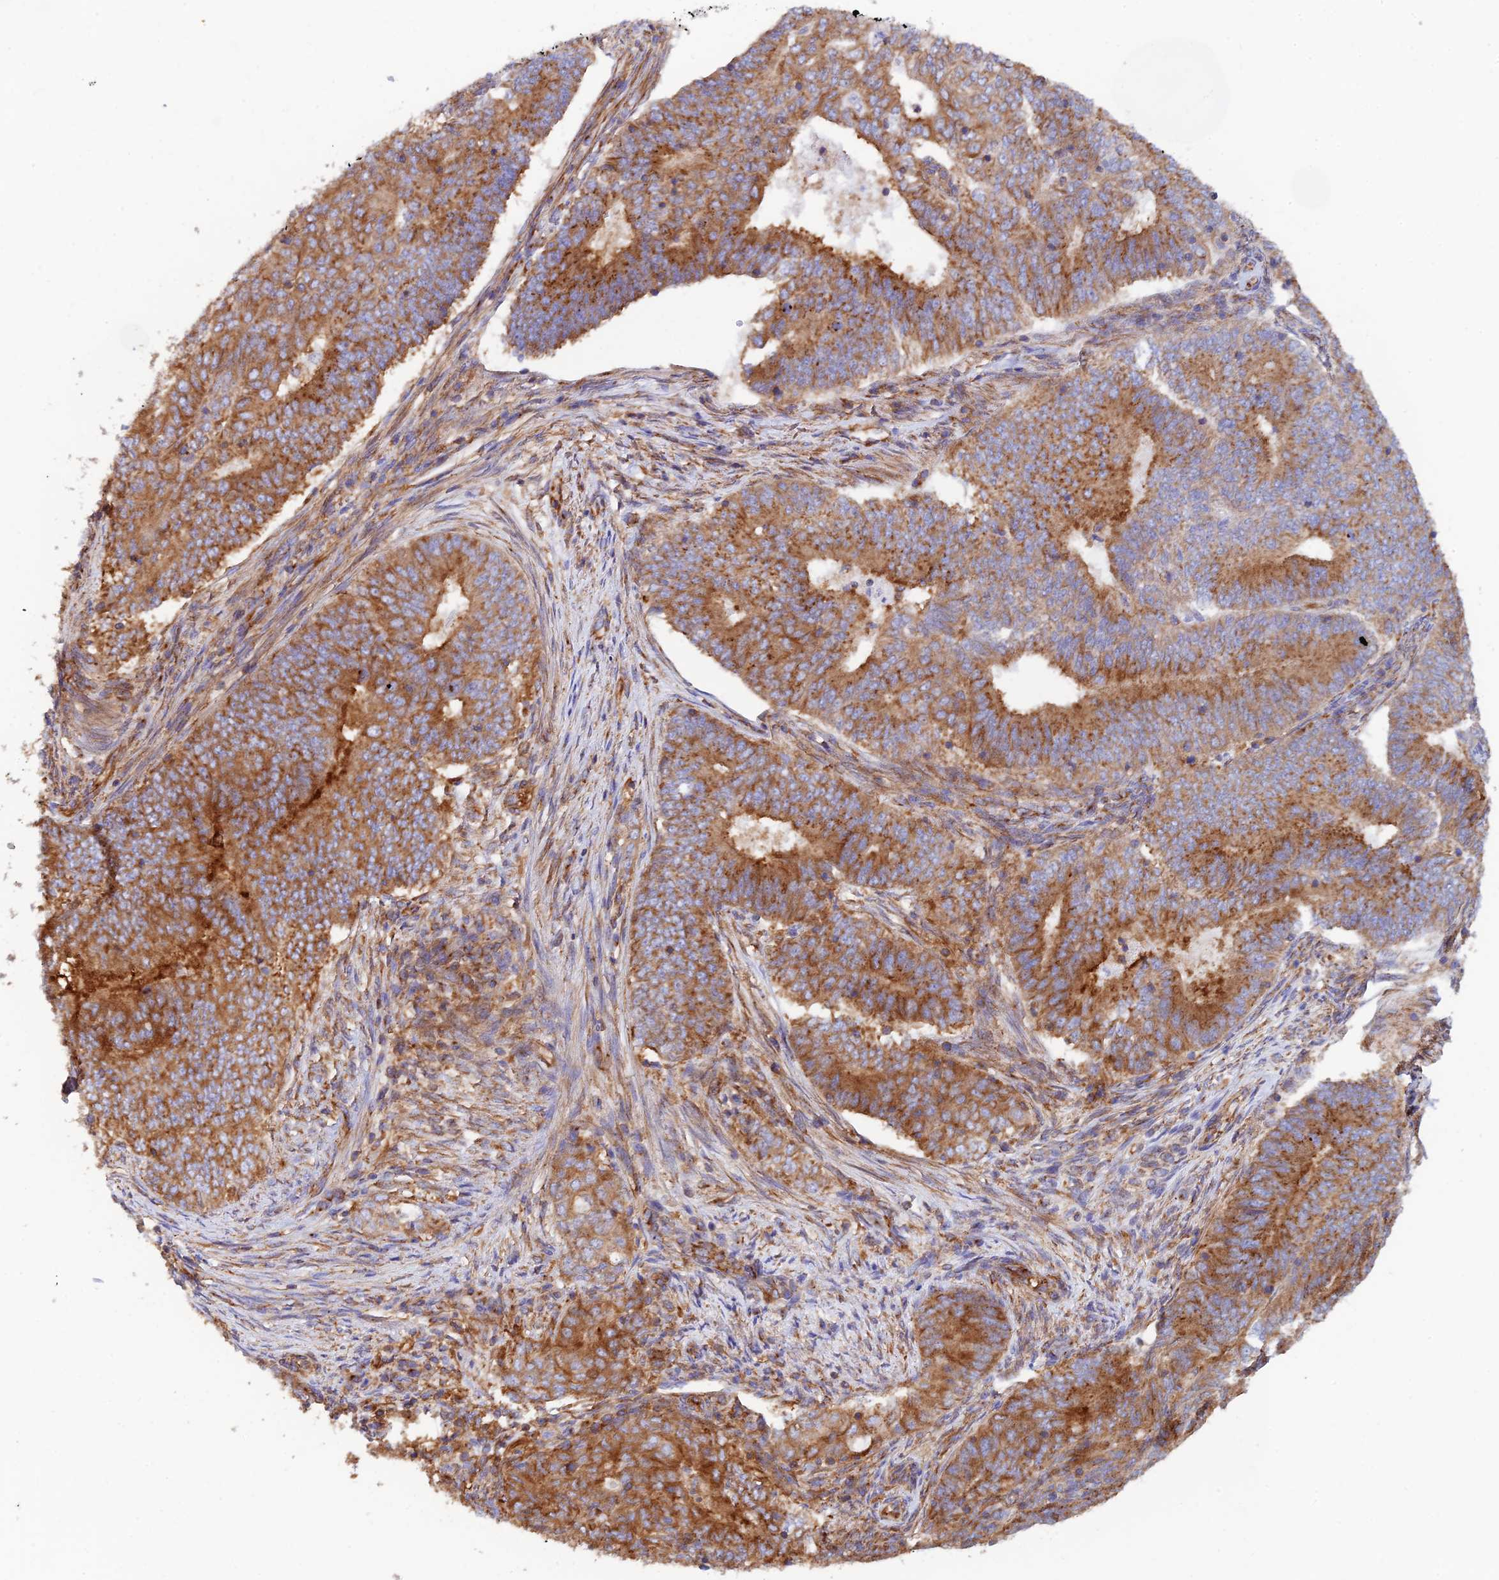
{"staining": {"intensity": "strong", "quantity": ">75%", "location": "cytoplasmic/membranous"}, "tissue": "endometrial cancer", "cell_type": "Tumor cells", "image_type": "cancer", "snomed": [{"axis": "morphology", "description": "Adenocarcinoma, NOS"}, {"axis": "topography", "description": "Endometrium"}], "caption": "Strong cytoplasmic/membranous staining for a protein is identified in approximately >75% of tumor cells of endometrial adenocarcinoma using immunohistochemistry (IHC).", "gene": "DCTN2", "patient": {"sex": "female", "age": 62}}